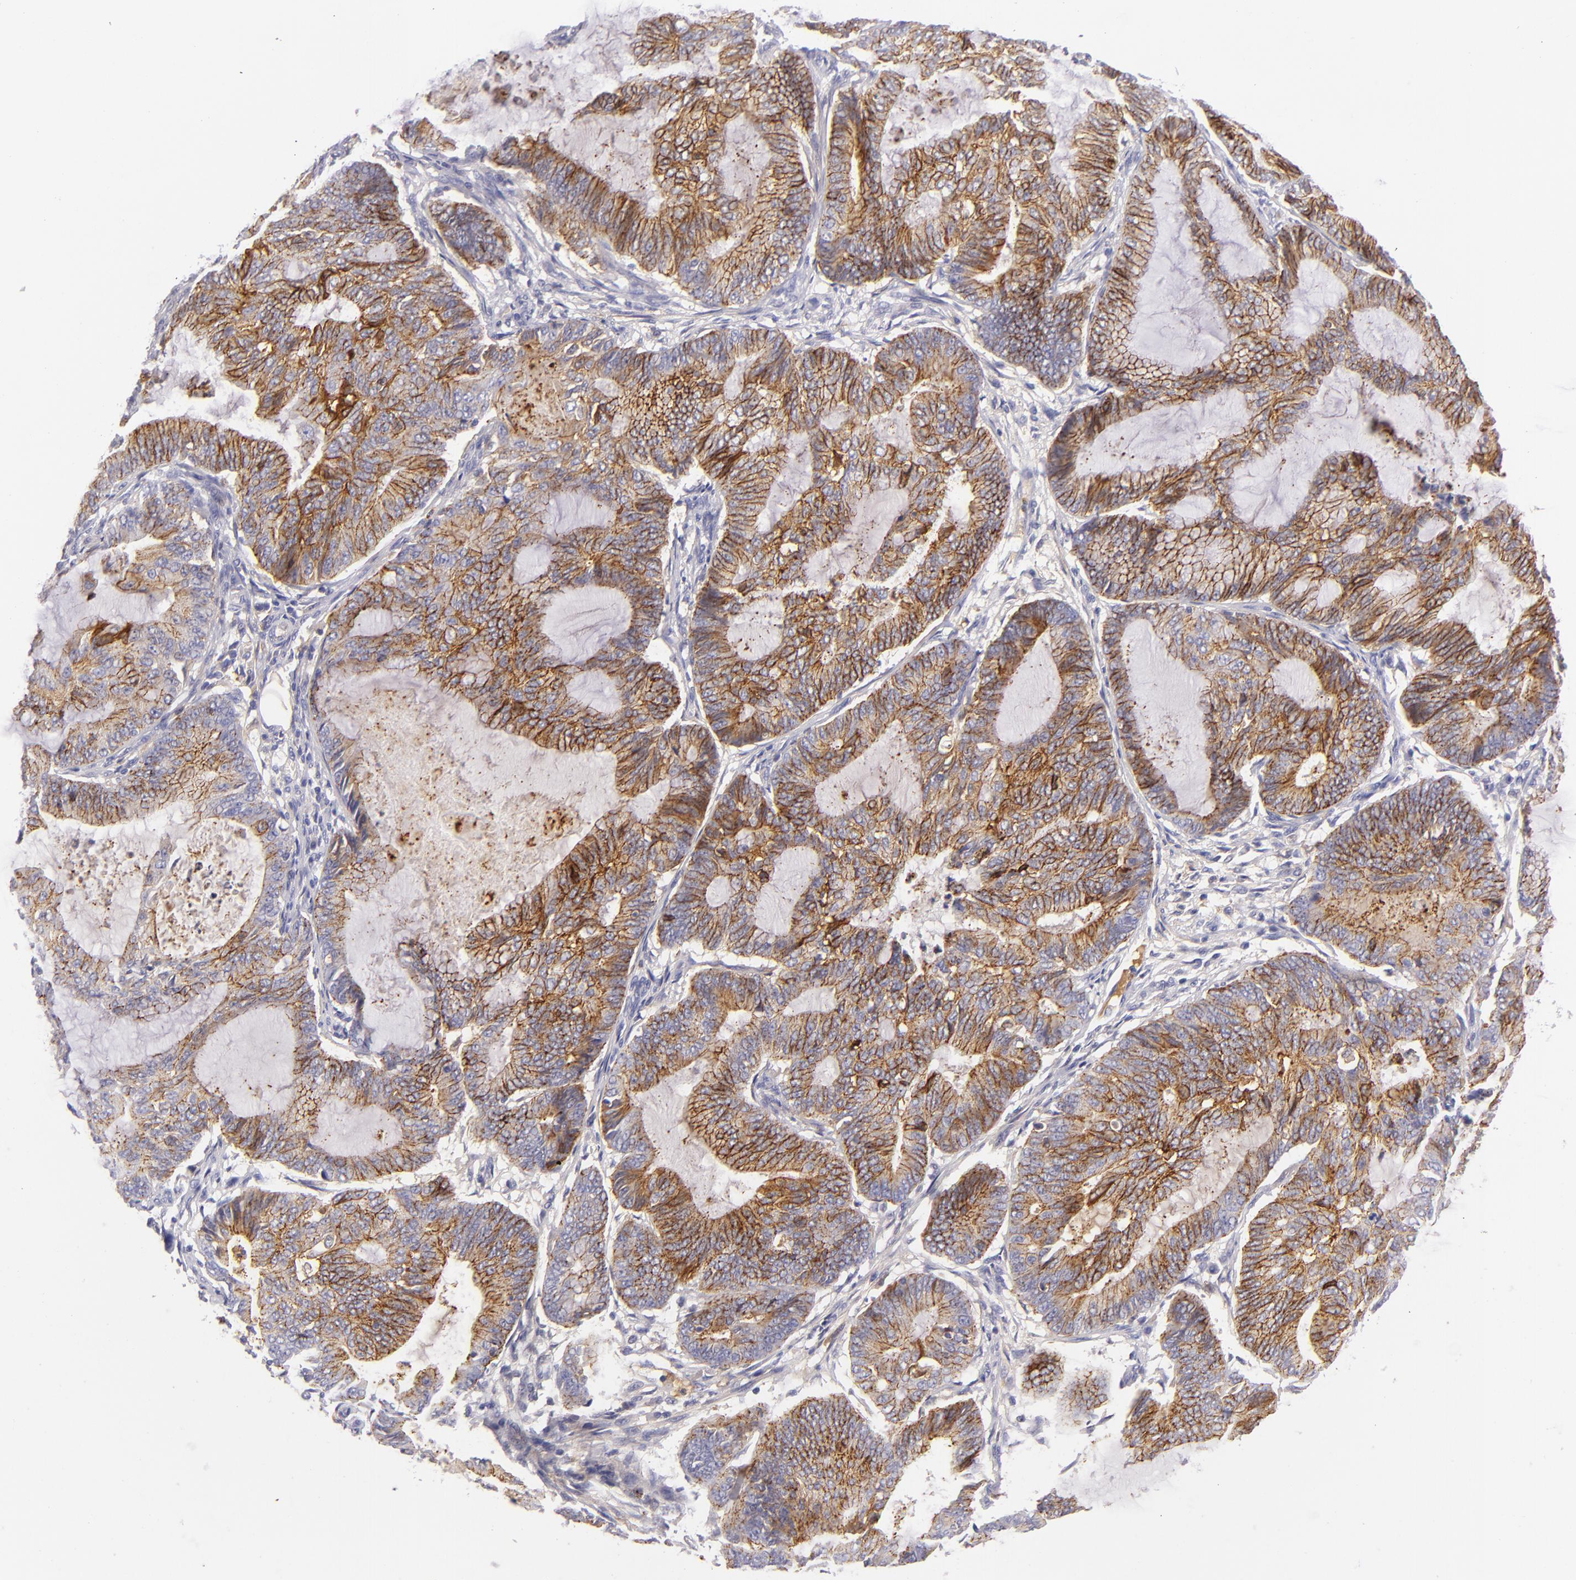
{"staining": {"intensity": "moderate", "quantity": ">75%", "location": "cytoplasmic/membranous"}, "tissue": "endometrial cancer", "cell_type": "Tumor cells", "image_type": "cancer", "snomed": [{"axis": "morphology", "description": "Adenocarcinoma, NOS"}, {"axis": "topography", "description": "Endometrium"}], "caption": "A histopathology image of endometrial cancer (adenocarcinoma) stained for a protein reveals moderate cytoplasmic/membranous brown staining in tumor cells.", "gene": "CDH3", "patient": {"sex": "female", "age": 63}}